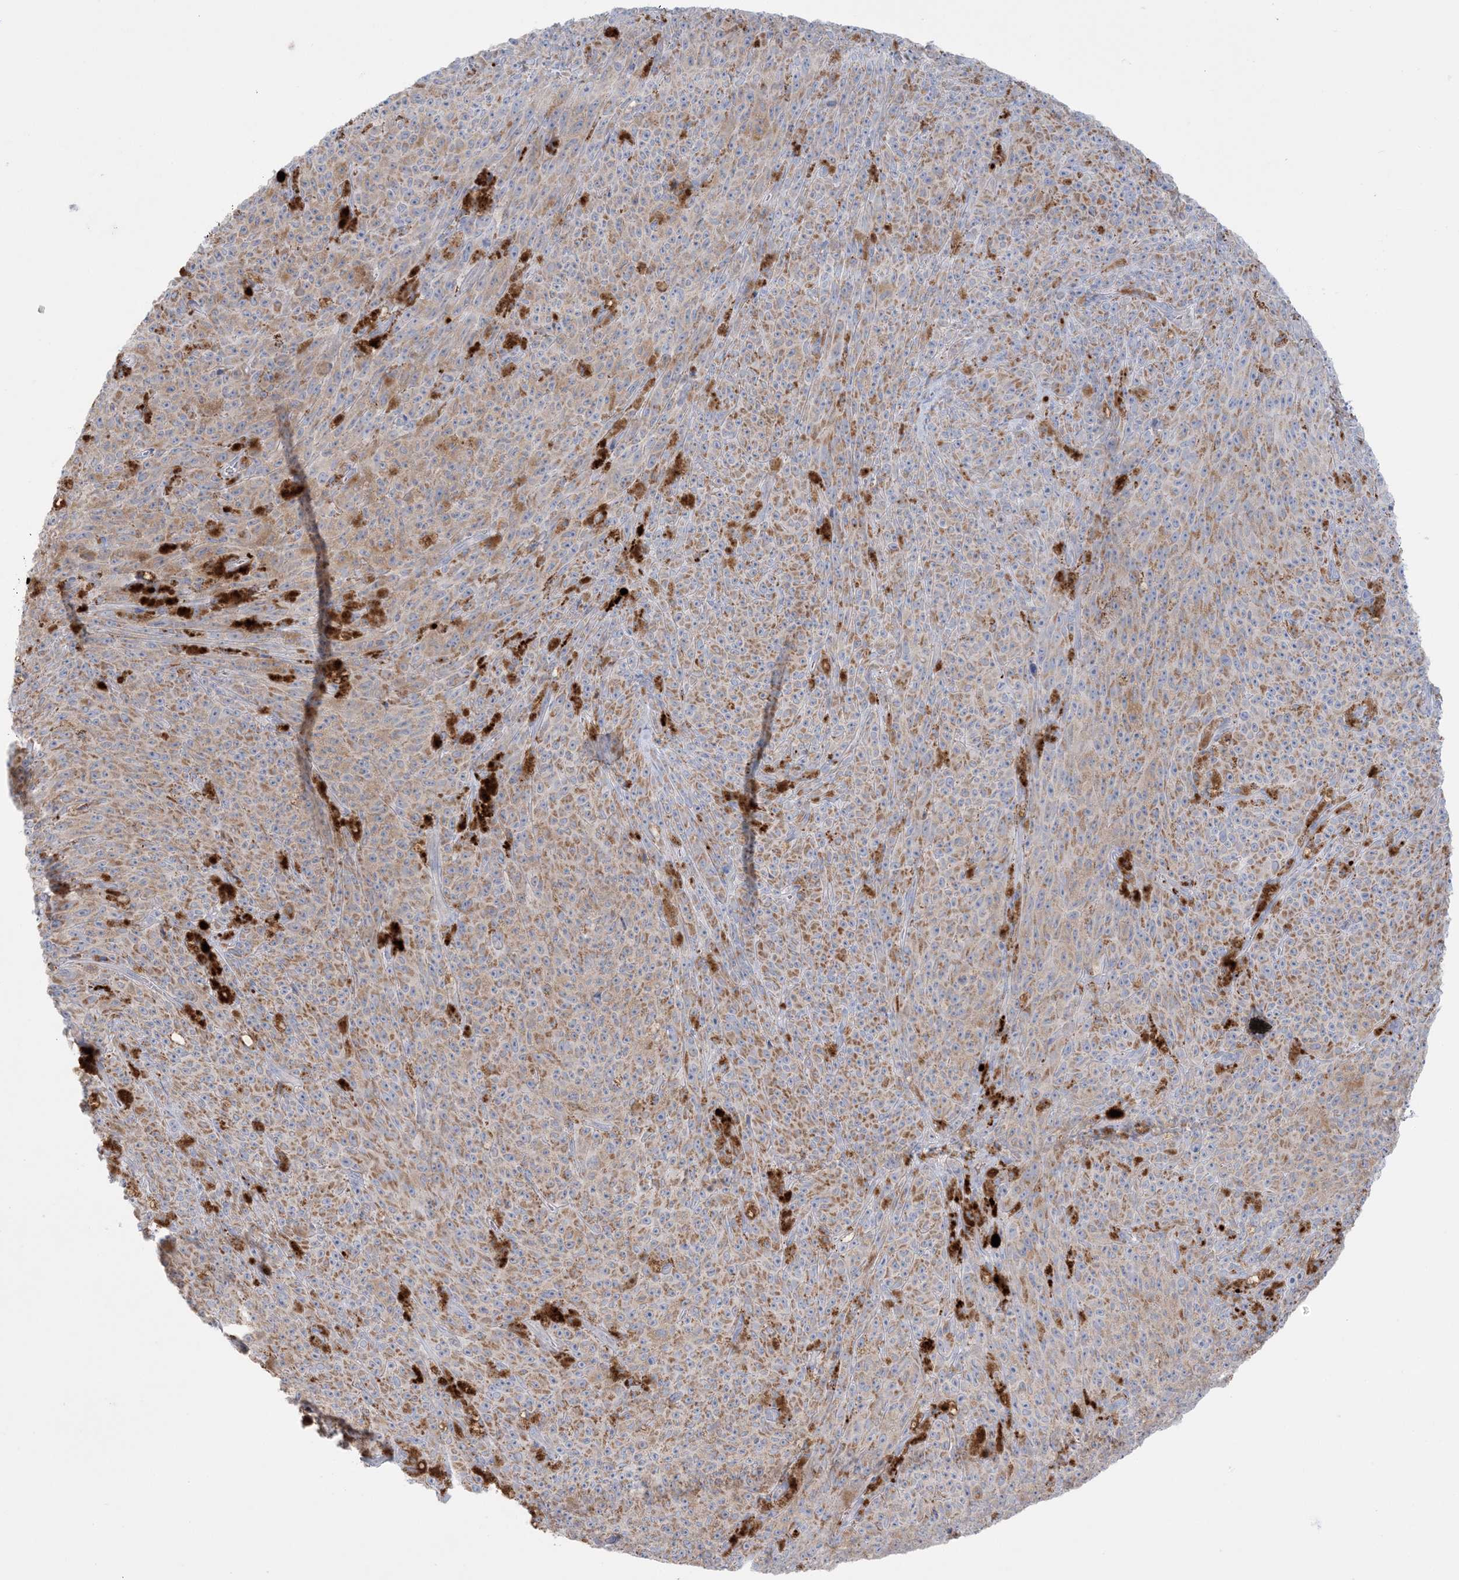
{"staining": {"intensity": "moderate", "quantity": "25%-75%", "location": "cytoplasmic/membranous"}, "tissue": "melanoma", "cell_type": "Tumor cells", "image_type": "cancer", "snomed": [{"axis": "morphology", "description": "Malignant melanoma, NOS"}, {"axis": "topography", "description": "Skin"}], "caption": "Human melanoma stained for a protein (brown) demonstrates moderate cytoplasmic/membranous positive expression in approximately 25%-75% of tumor cells.", "gene": "KCTD6", "patient": {"sex": "female", "age": 82}}